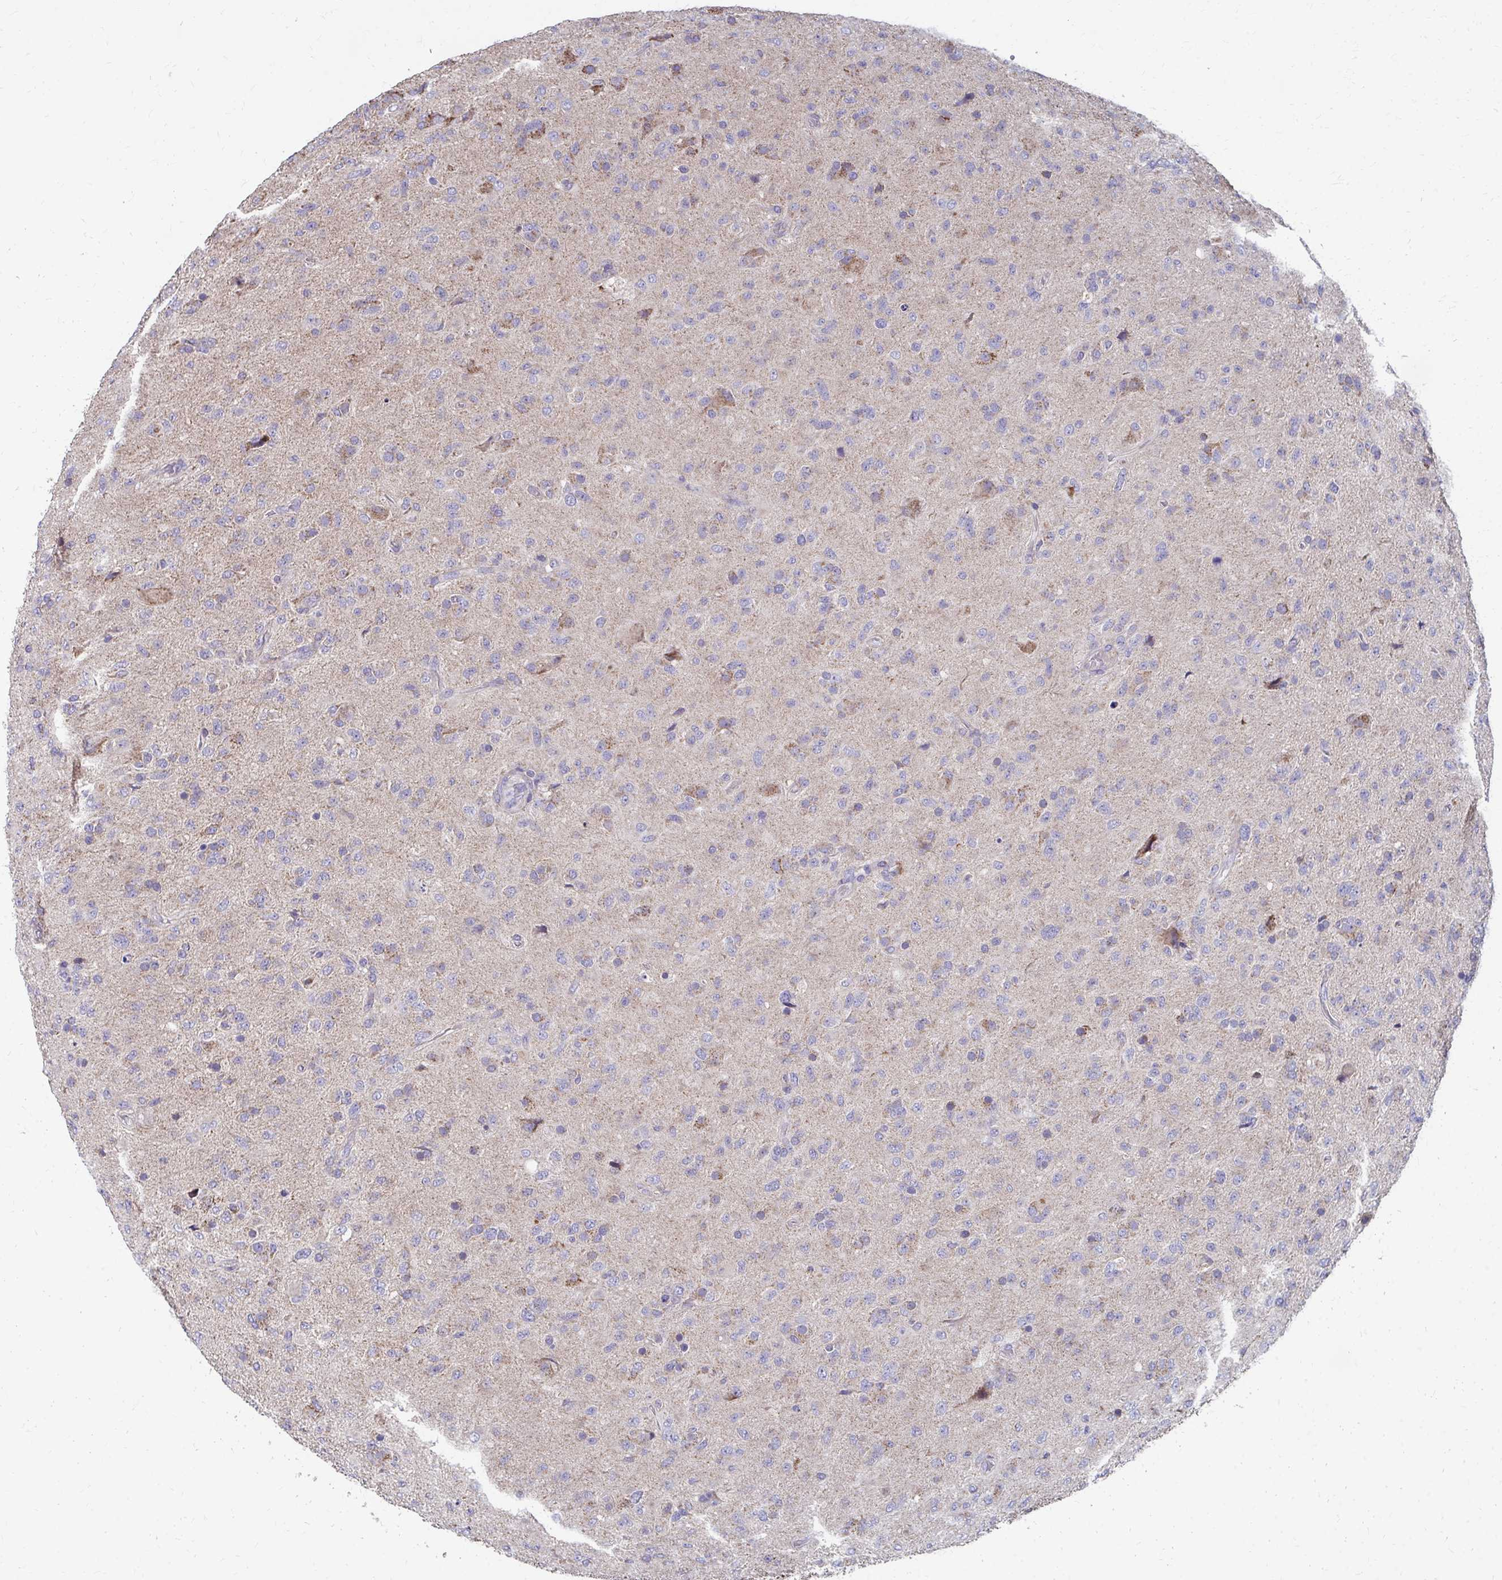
{"staining": {"intensity": "moderate", "quantity": "<25%", "location": "cytoplasmic/membranous"}, "tissue": "glioma", "cell_type": "Tumor cells", "image_type": "cancer", "snomed": [{"axis": "morphology", "description": "Glioma, malignant, Low grade"}, {"axis": "topography", "description": "Brain"}], "caption": "Immunohistochemistry (IHC) micrograph of neoplastic tissue: human glioma stained using IHC demonstrates low levels of moderate protein expression localized specifically in the cytoplasmic/membranous of tumor cells, appearing as a cytoplasmic/membranous brown color.", "gene": "RCC1L", "patient": {"sex": "male", "age": 65}}